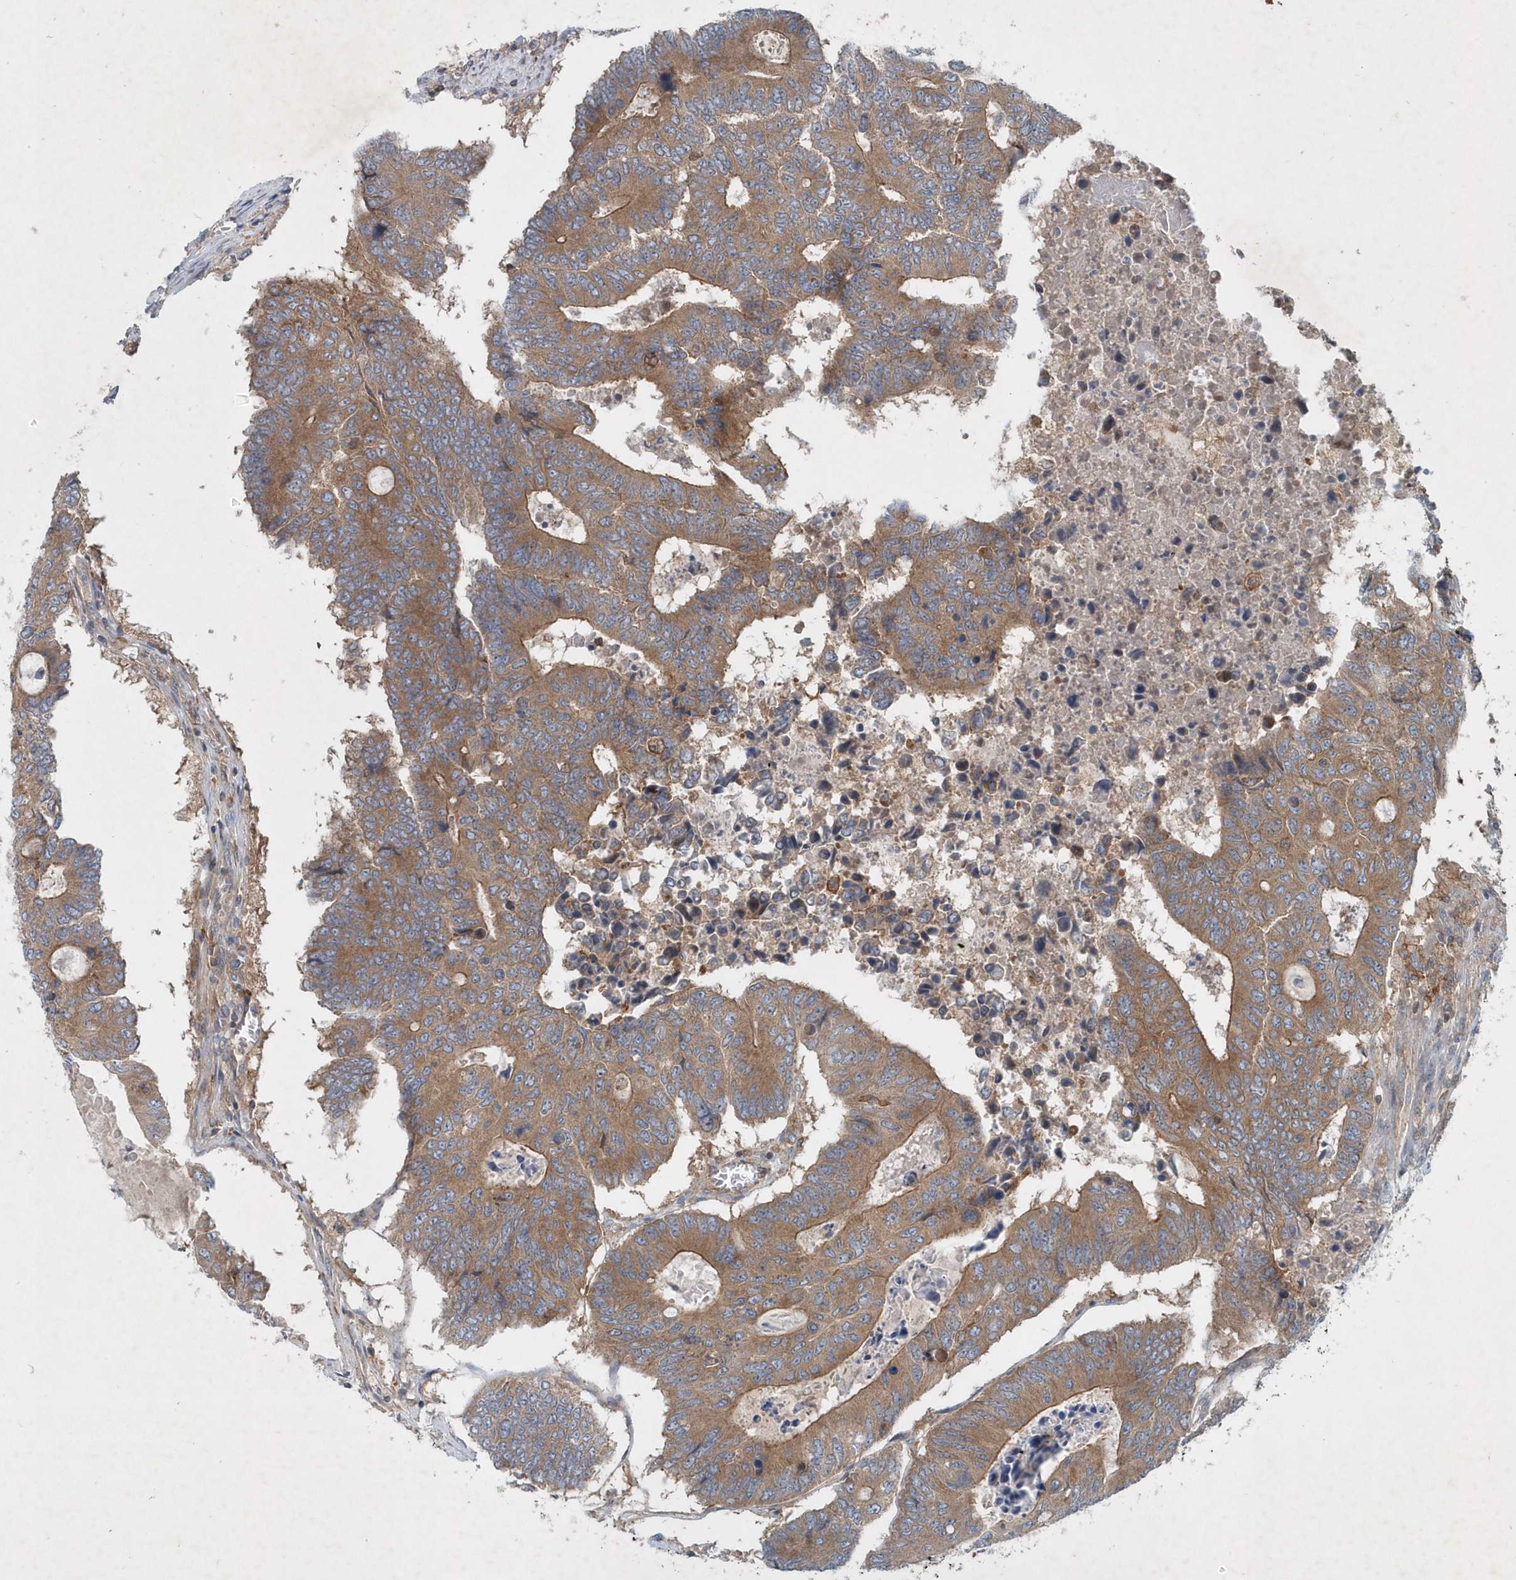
{"staining": {"intensity": "moderate", "quantity": ">75%", "location": "cytoplasmic/membranous"}, "tissue": "colorectal cancer", "cell_type": "Tumor cells", "image_type": "cancer", "snomed": [{"axis": "morphology", "description": "Adenocarcinoma, NOS"}, {"axis": "topography", "description": "Colon"}], "caption": "Tumor cells display moderate cytoplasmic/membranous expression in about >75% of cells in colorectal adenocarcinoma. The staining was performed using DAB (3,3'-diaminobenzidine), with brown indicating positive protein expression. Nuclei are stained blue with hematoxylin.", "gene": "P2RY10", "patient": {"sex": "male", "age": 87}}